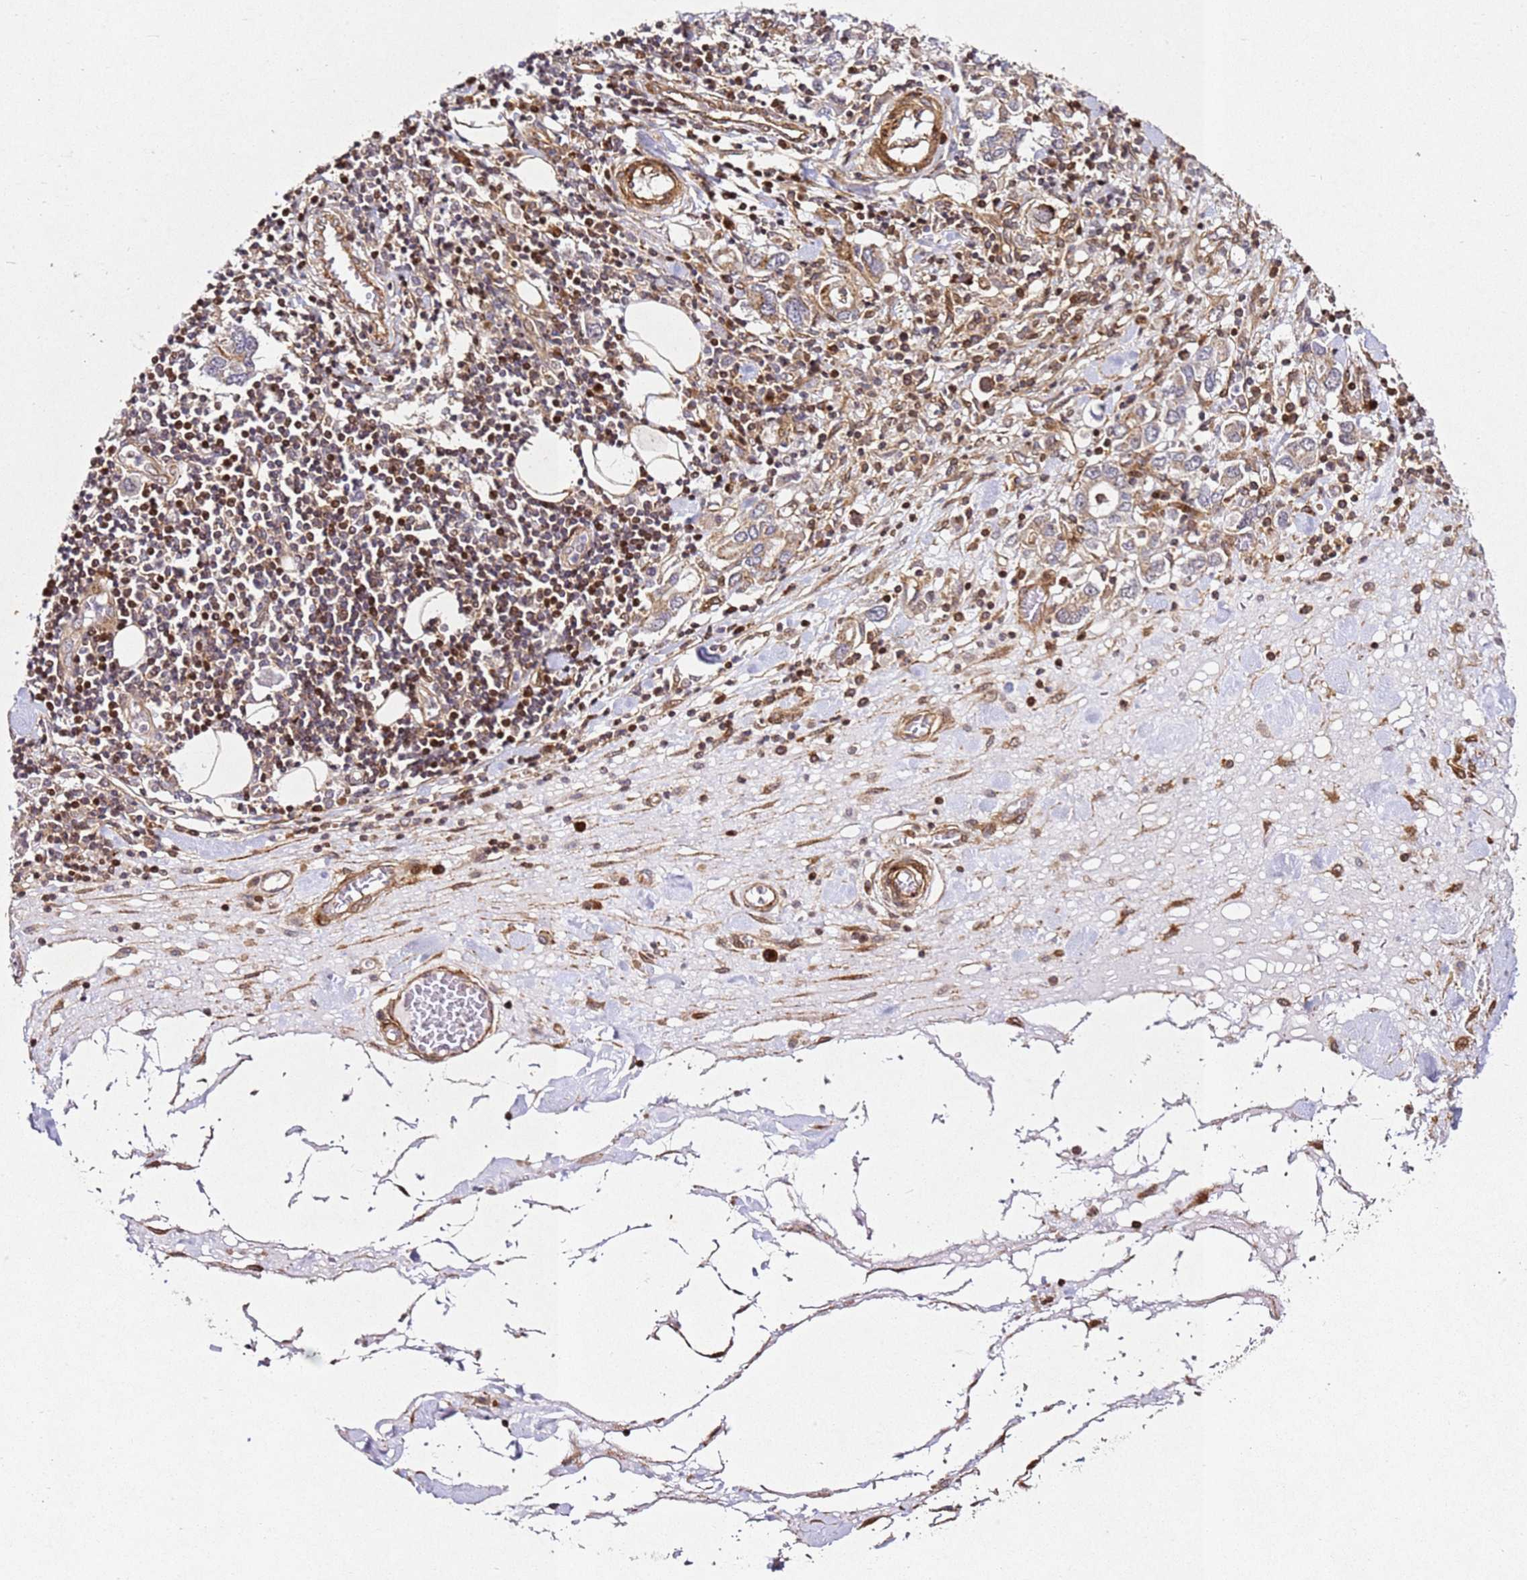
{"staining": {"intensity": "weak", "quantity": "25%-75%", "location": "cytoplasmic/membranous"}, "tissue": "stomach cancer", "cell_type": "Tumor cells", "image_type": "cancer", "snomed": [{"axis": "morphology", "description": "Adenocarcinoma, NOS"}, {"axis": "topography", "description": "Stomach, upper"}, {"axis": "topography", "description": "Stomach"}], "caption": "An image of stomach adenocarcinoma stained for a protein displays weak cytoplasmic/membranous brown staining in tumor cells.", "gene": "ZNF296", "patient": {"sex": "male", "age": 62}}